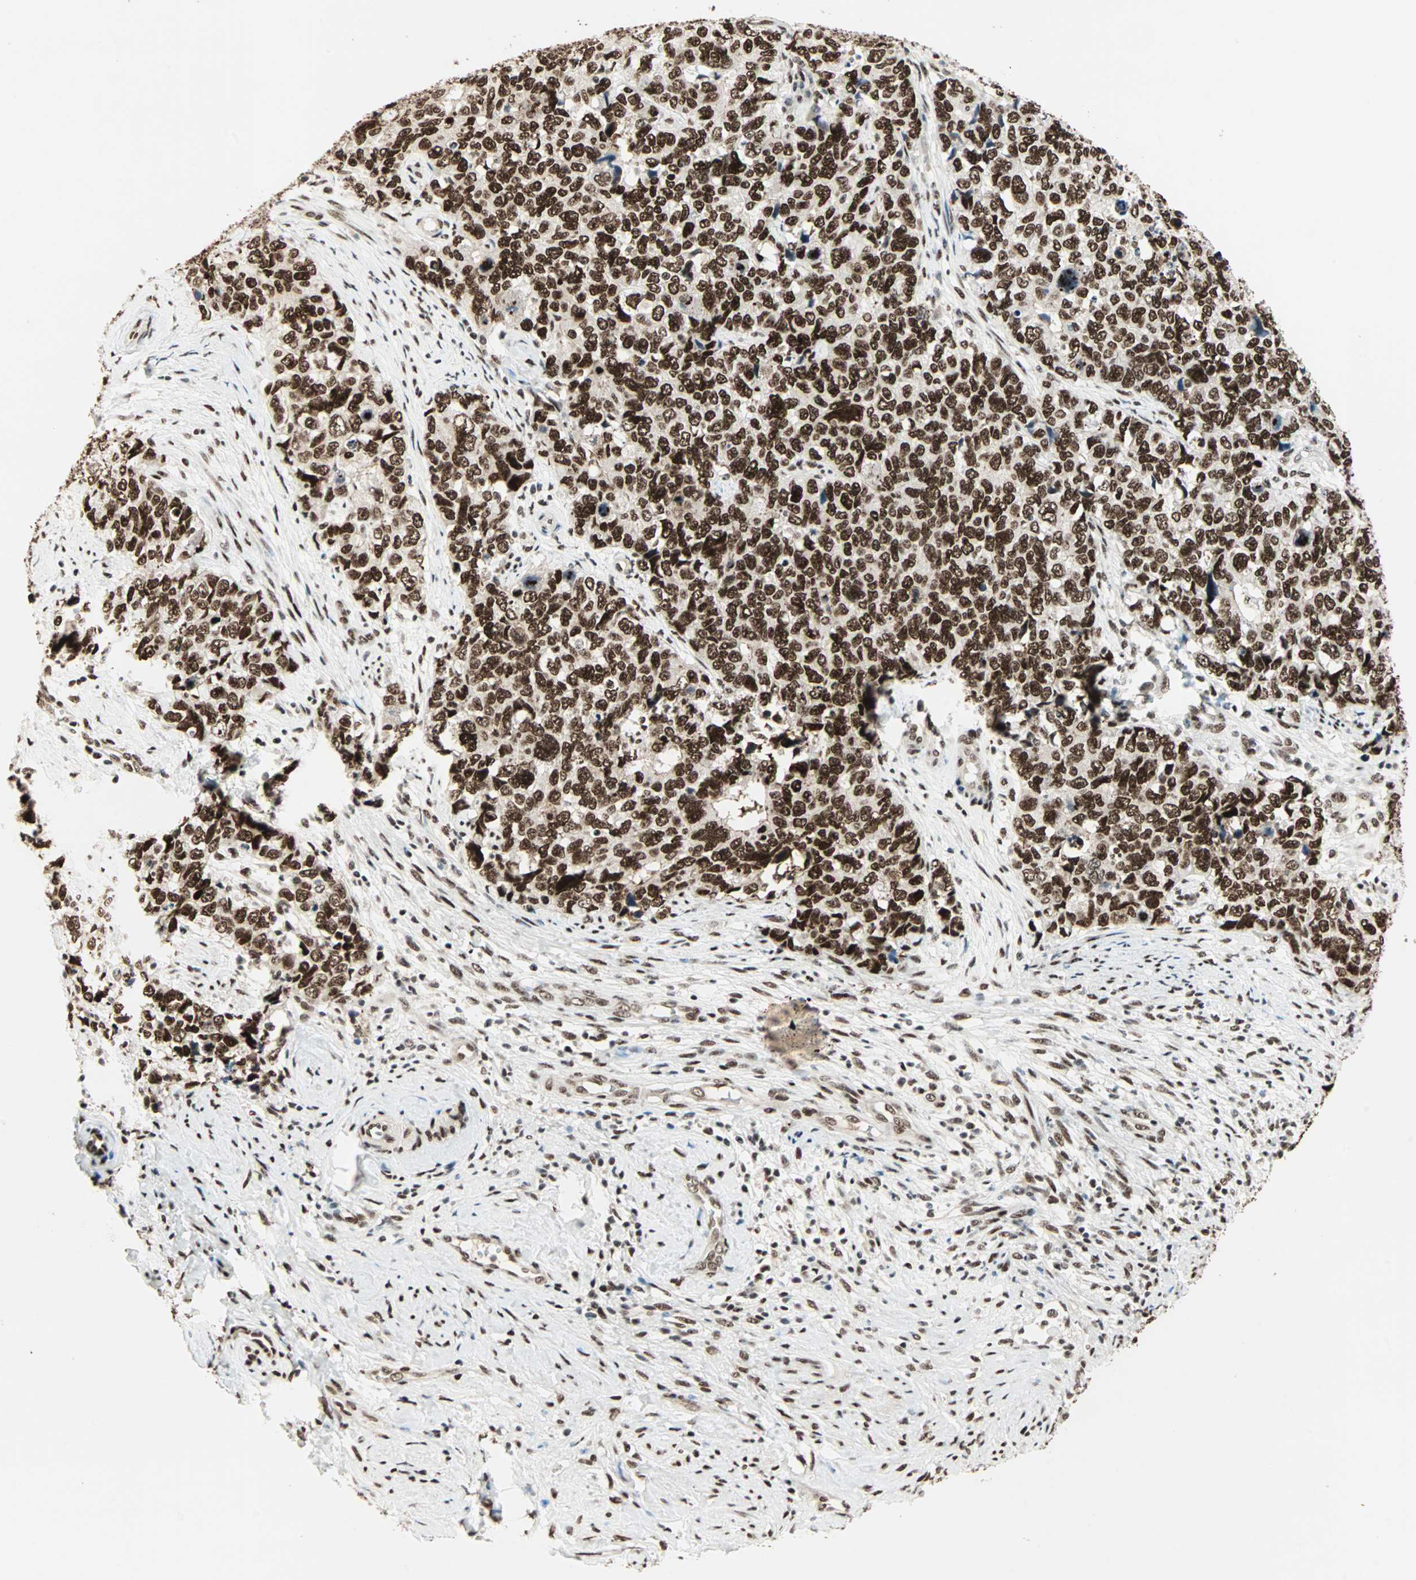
{"staining": {"intensity": "strong", "quantity": ">75%", "location": "nuclear"}, "tissue": "cervical cancer", "cell_type": "Tumor cells", "image_type": "cancer", "snomed": [{"axis": "morphology", "description": "Squamous cell carcinoma, NOS"}, {"axis": "topography", "description": "Cervix"}], "caption": "Immunohistochemical staining of cervical squamous cell carcinoma demonstrates strong nuclear protein expression in approximately >75% of tumor cells.", "gene": "BLM", "patient": {"sex": "female", "age": 63}}